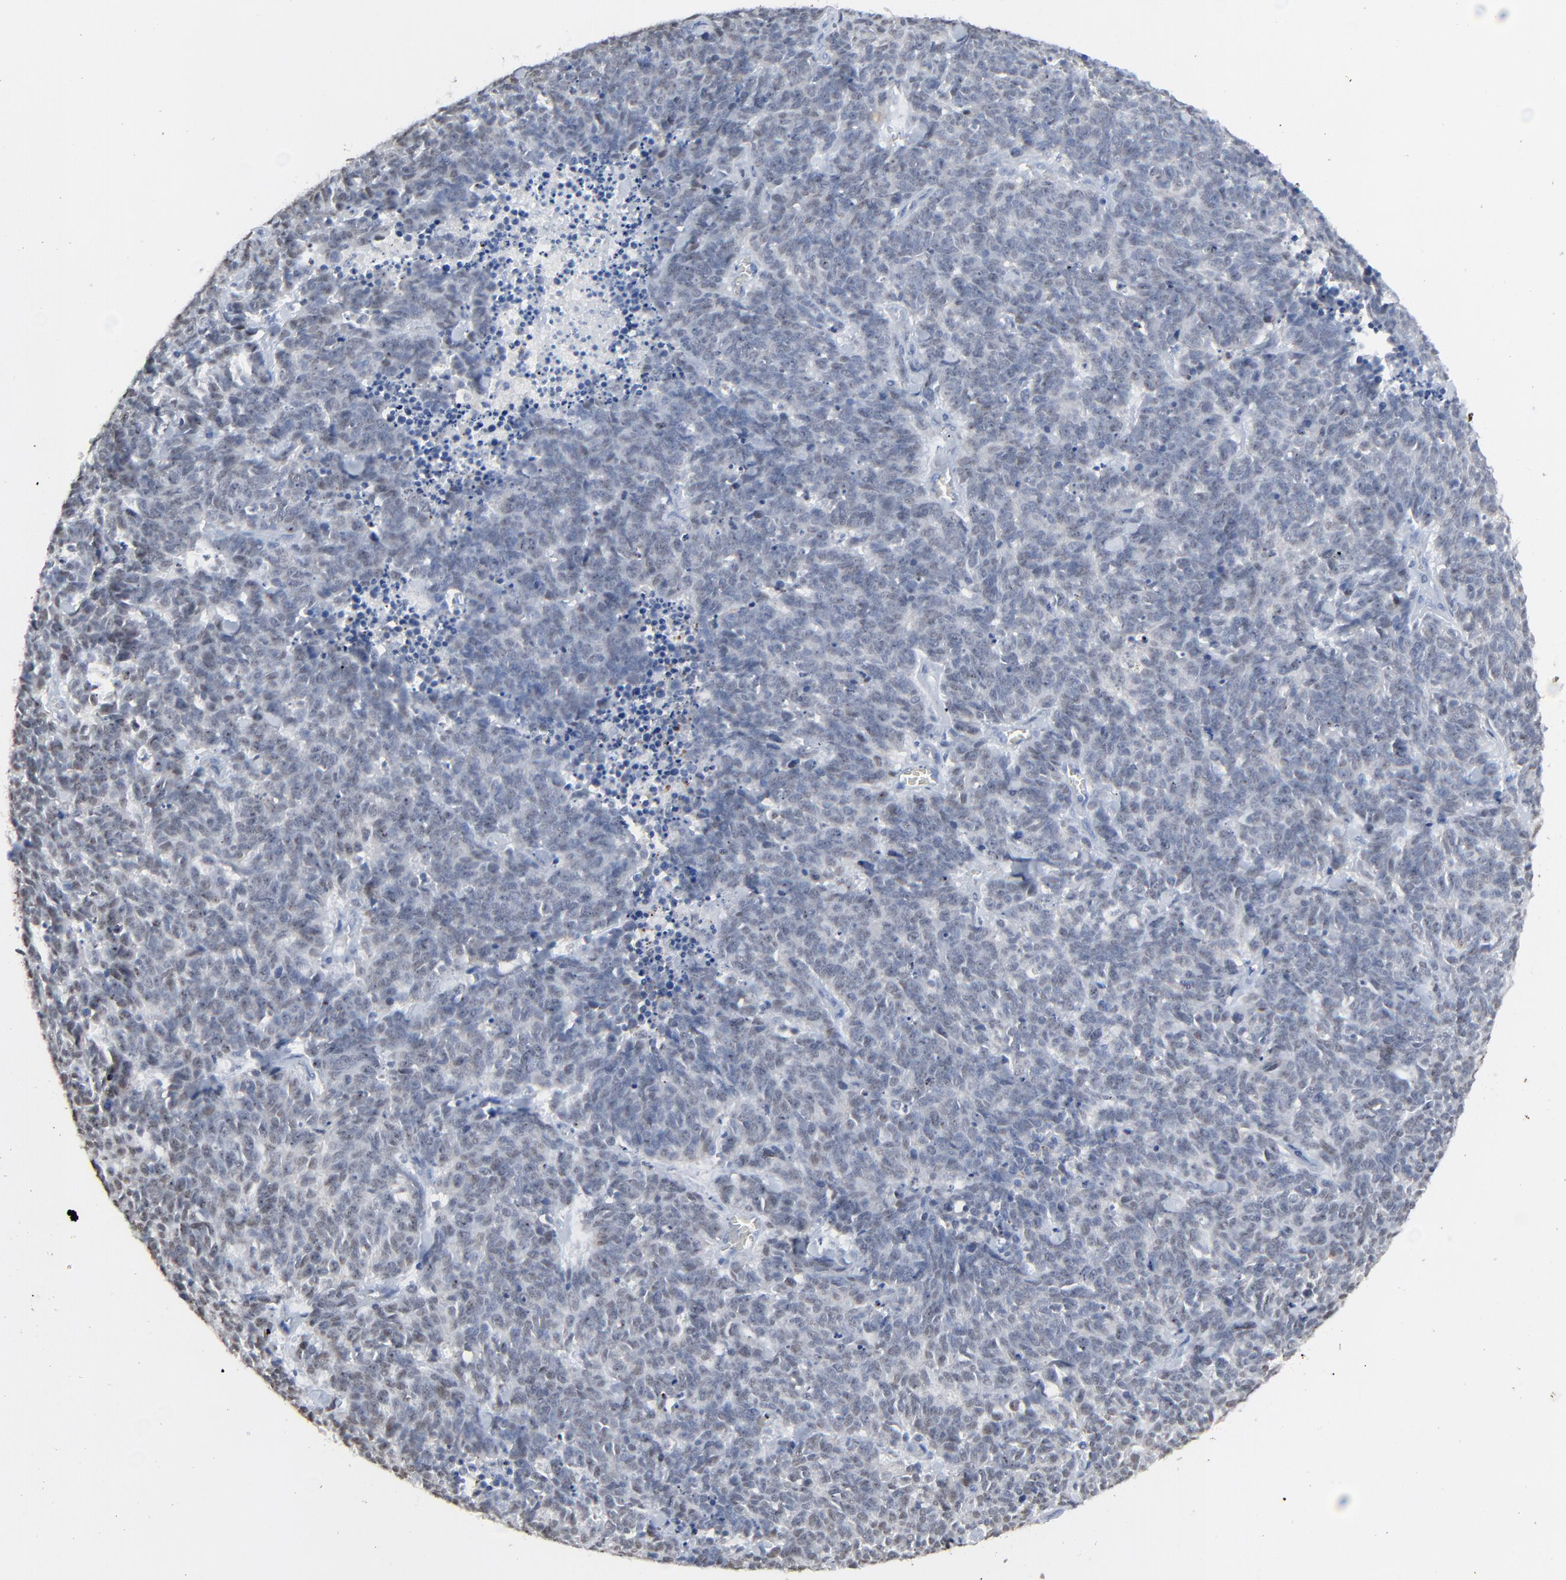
{"staining": {"intensity": "negative", "quantity": "none", "location": "none"}, "tissue": "lung cancer", "cell_type": "Tumor cells", "image_type": "cancer", "snomed": [{"axis": "morphology", "description": "Neoplasm, malignant, NOS"}, {"axis": "topography", "description": "Lung"}], "caption": "IHC photomicrograph of neoplasm (malignant) (lung) stained for a protein (brown), which shows no positivity in tumor cells.", "gene": "BIRC3", "patient": {"sex": "female", "age": 58}}